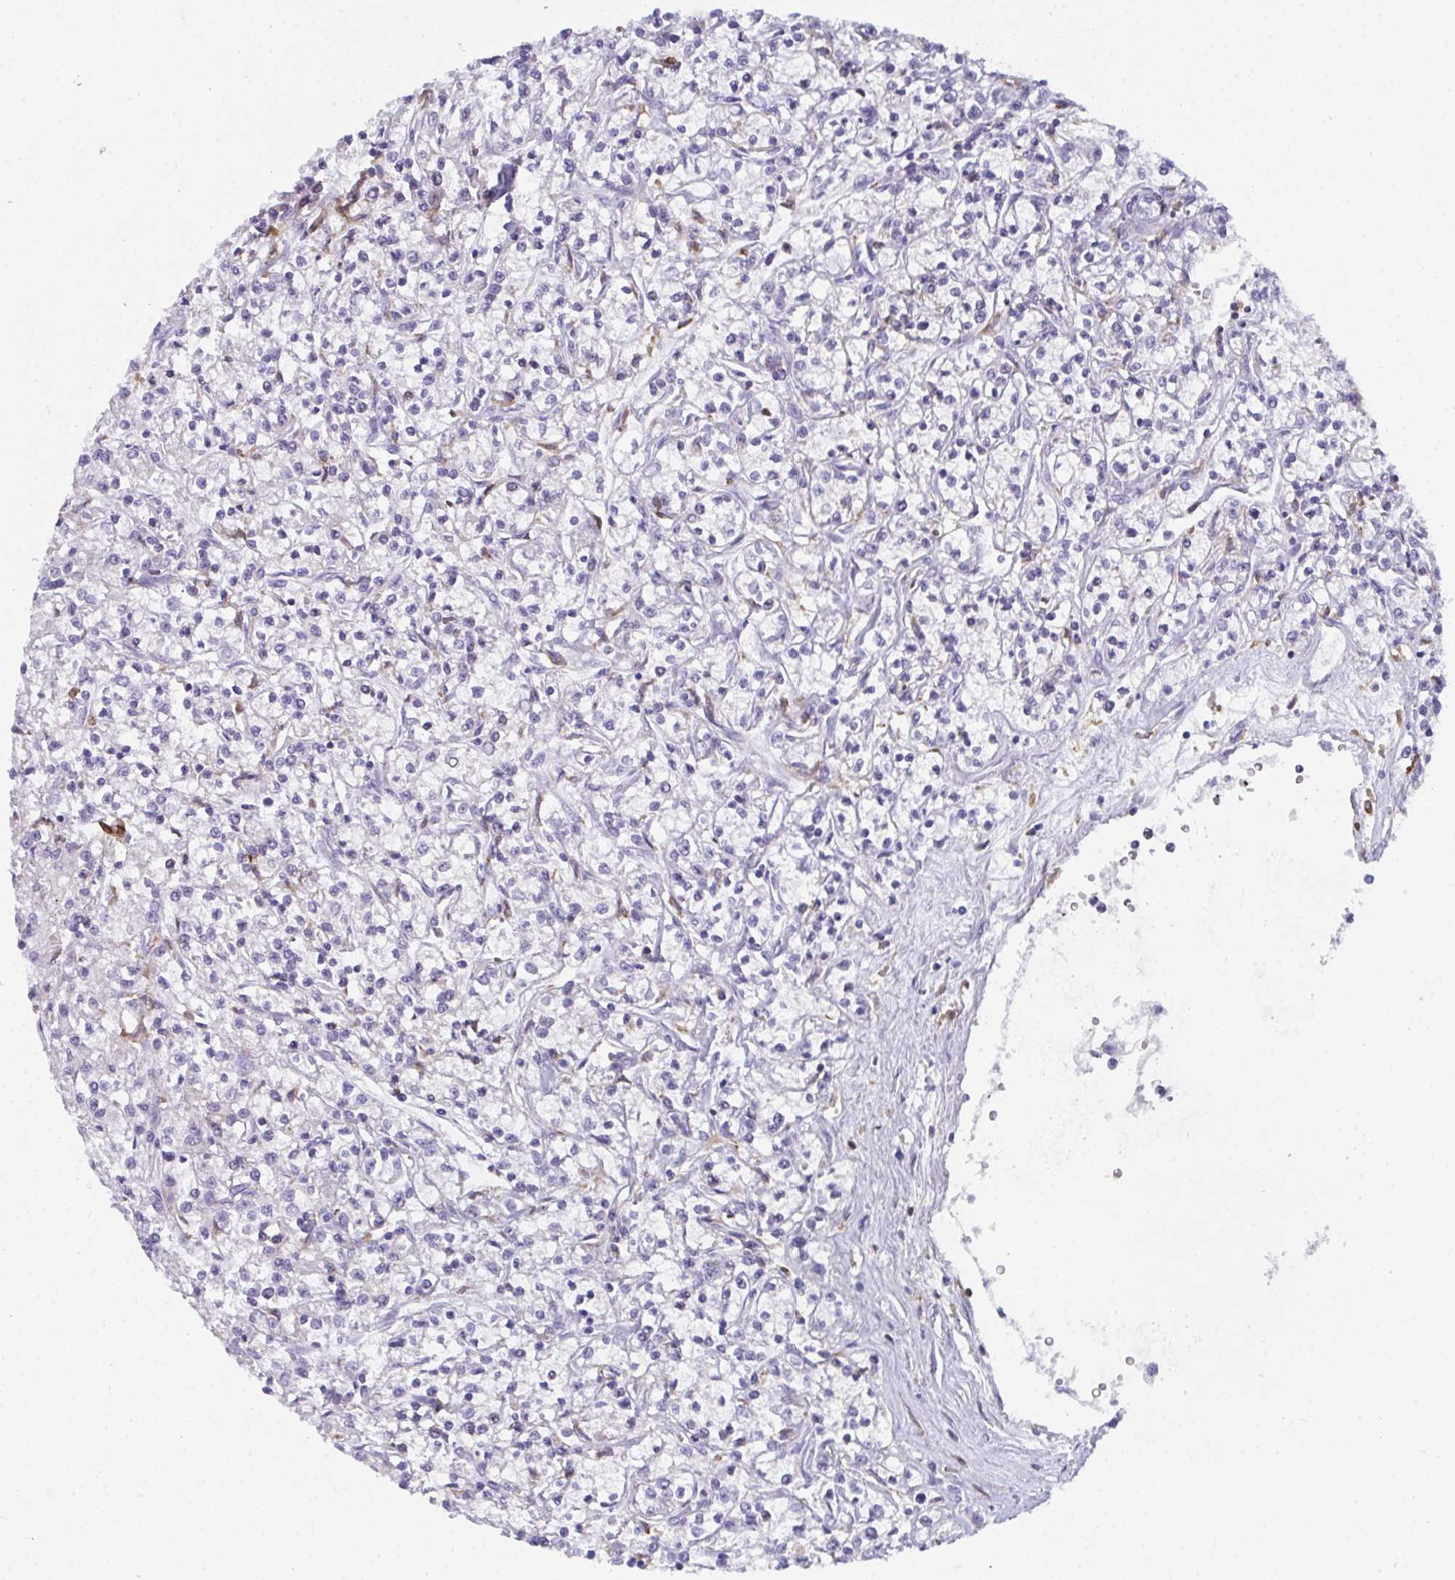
{"staining": {"intensity": "negative", "quantity": "none", "location": "none"}, "tissue": "renal cancer", "cell_type": "Tumor cells", "image_type": "cancer", "snomed": [{"axis": "morphology", "description": "Adenocarcinoma, NOS"}, {"axis": "topography", "description": "Kidney"}], "caption": "IHC micrograph of renal adenocarcinoma stained for a protein (brown), which reveals no staining in tumor cells.", "gene": "CDK13", "patient": {"sex": "female", "age": 59}}